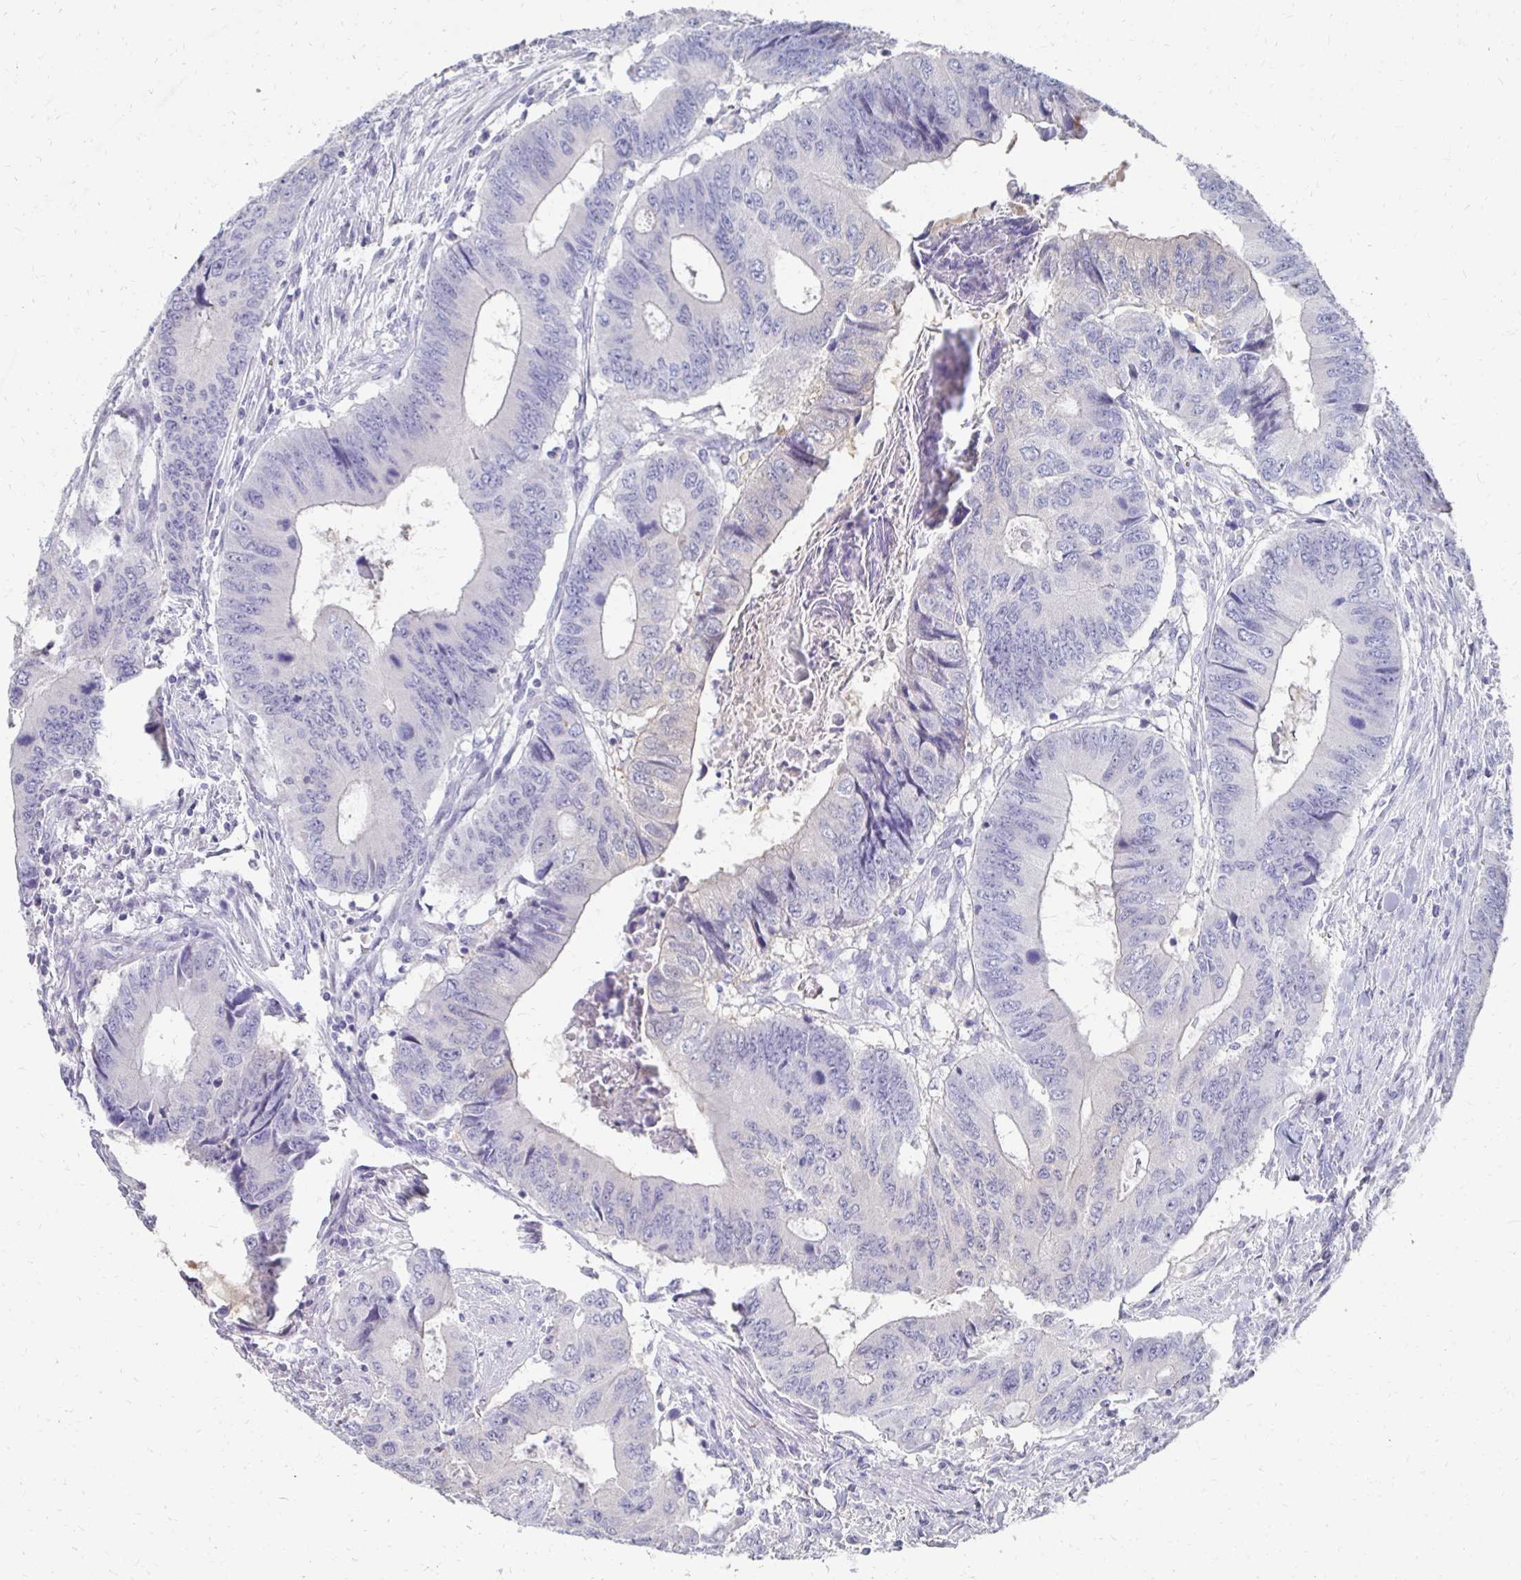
{"staining": {"intensity": "negative", "quantity": "none", "location": "none"}, "tissue": "colorectal cancer", "cell_type": "Tumor cells", "image_type": "cancer", "snomed": [{"axis": "morphology", "description": "Adenocarcinoma, NOS"}, {"axis": "topography", "description": "Colon"}], "caption": "IHC of human adenocarcinoma (colorectal) reveals no expression in tumor cells.", "gene": "SYCP3", "patient": {"sex": "male", "age": 53}}